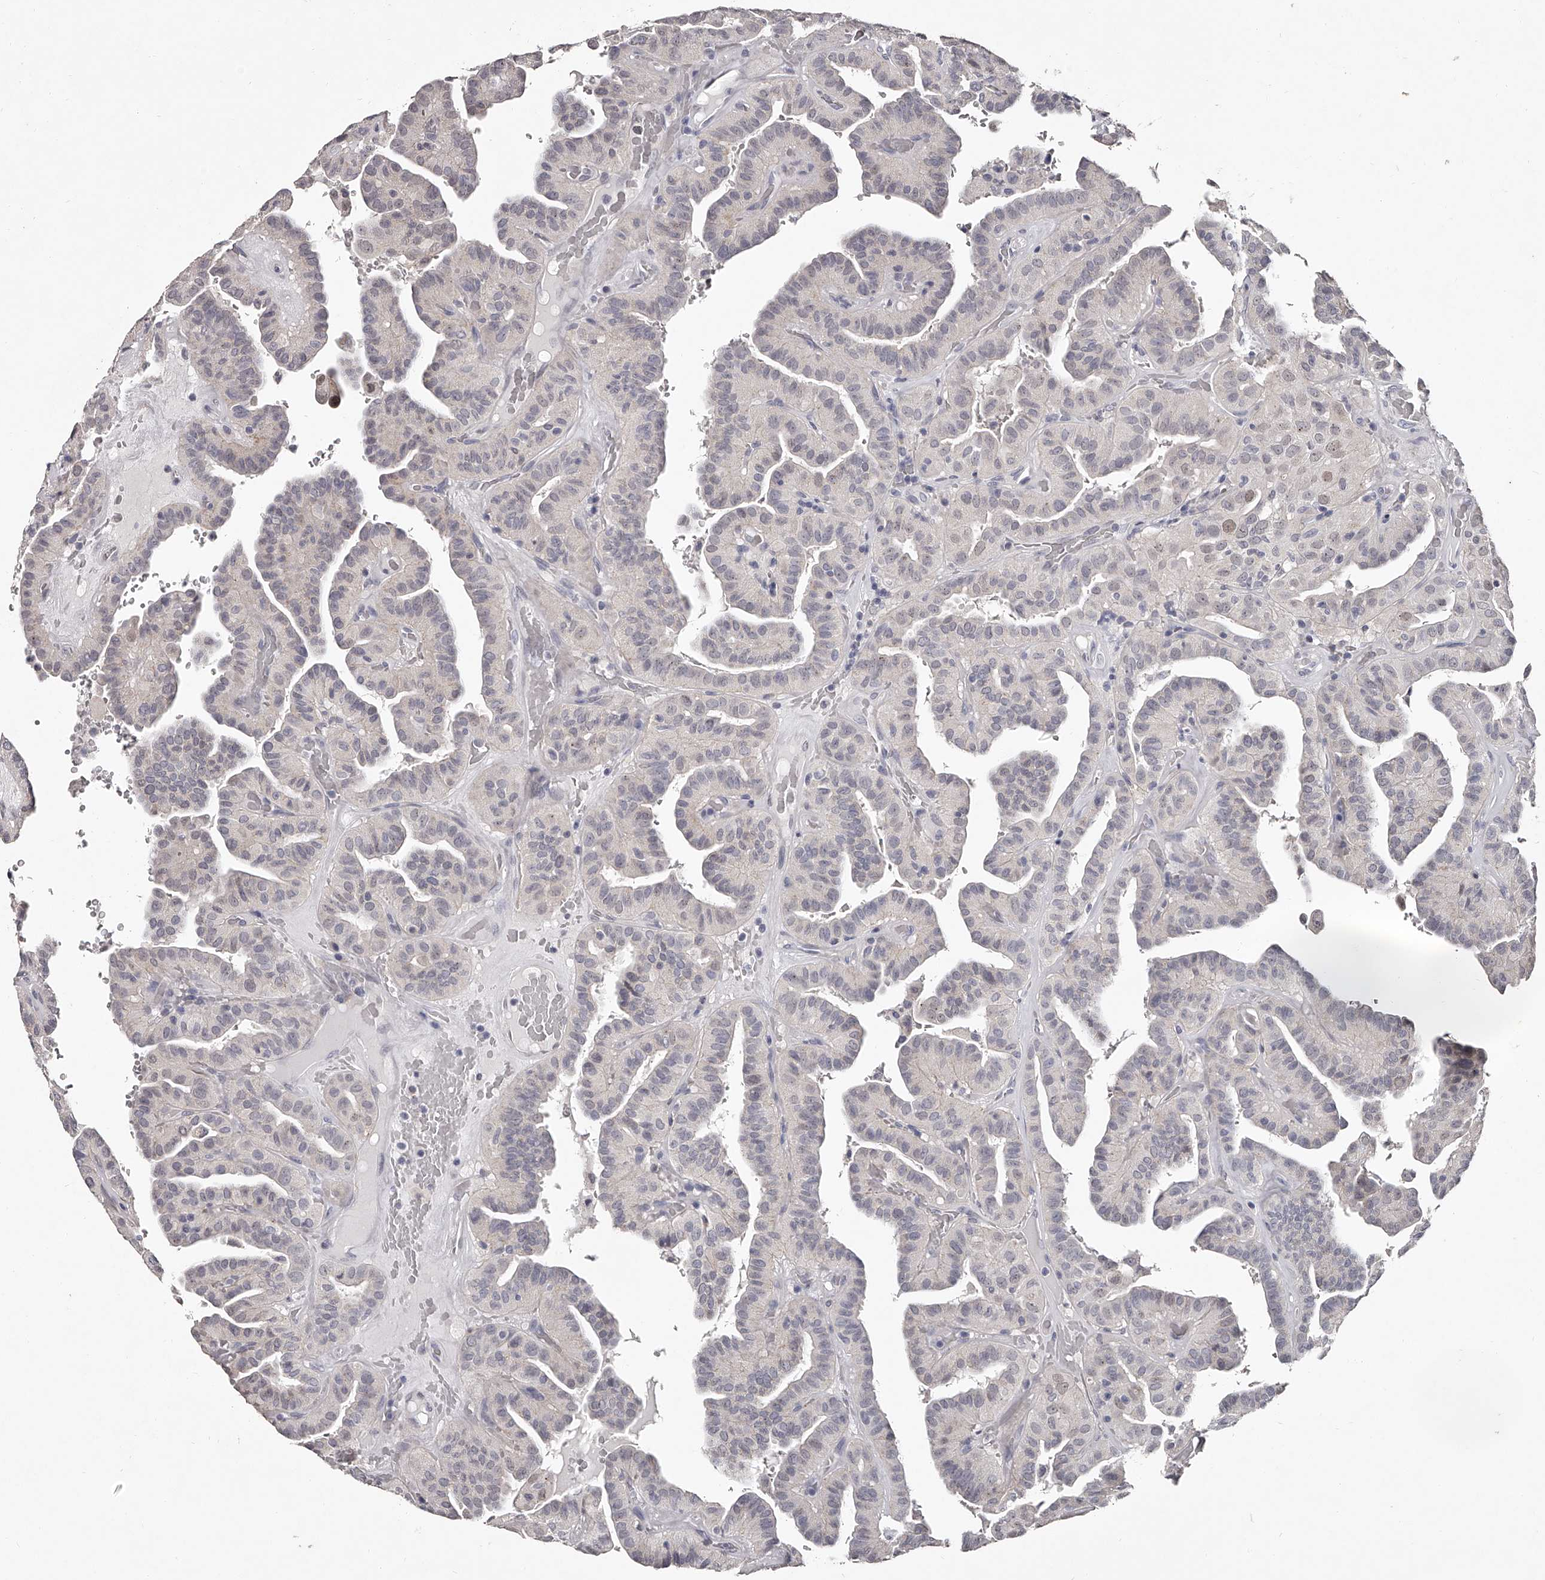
{"staining": {"intensity": "negative", "quantity": "none", "location": "none"}, "tissue": "thyroid cancer", "cell_type": "Tumor cells", "image_type": "cancer", "snomed": [{"axis": "morphology", "description": "Papillary adenocarcinoma, NOS"}, {"axis": "topography", "description": "Thyroid gland"}], "caption": "Immunohistochemical staining of human thyroid papillary adenocarcinoma reveals no significant expression in tumor cells.", "gene": "NT5DC1", "patient": {"sex": "male", "age": 77}}